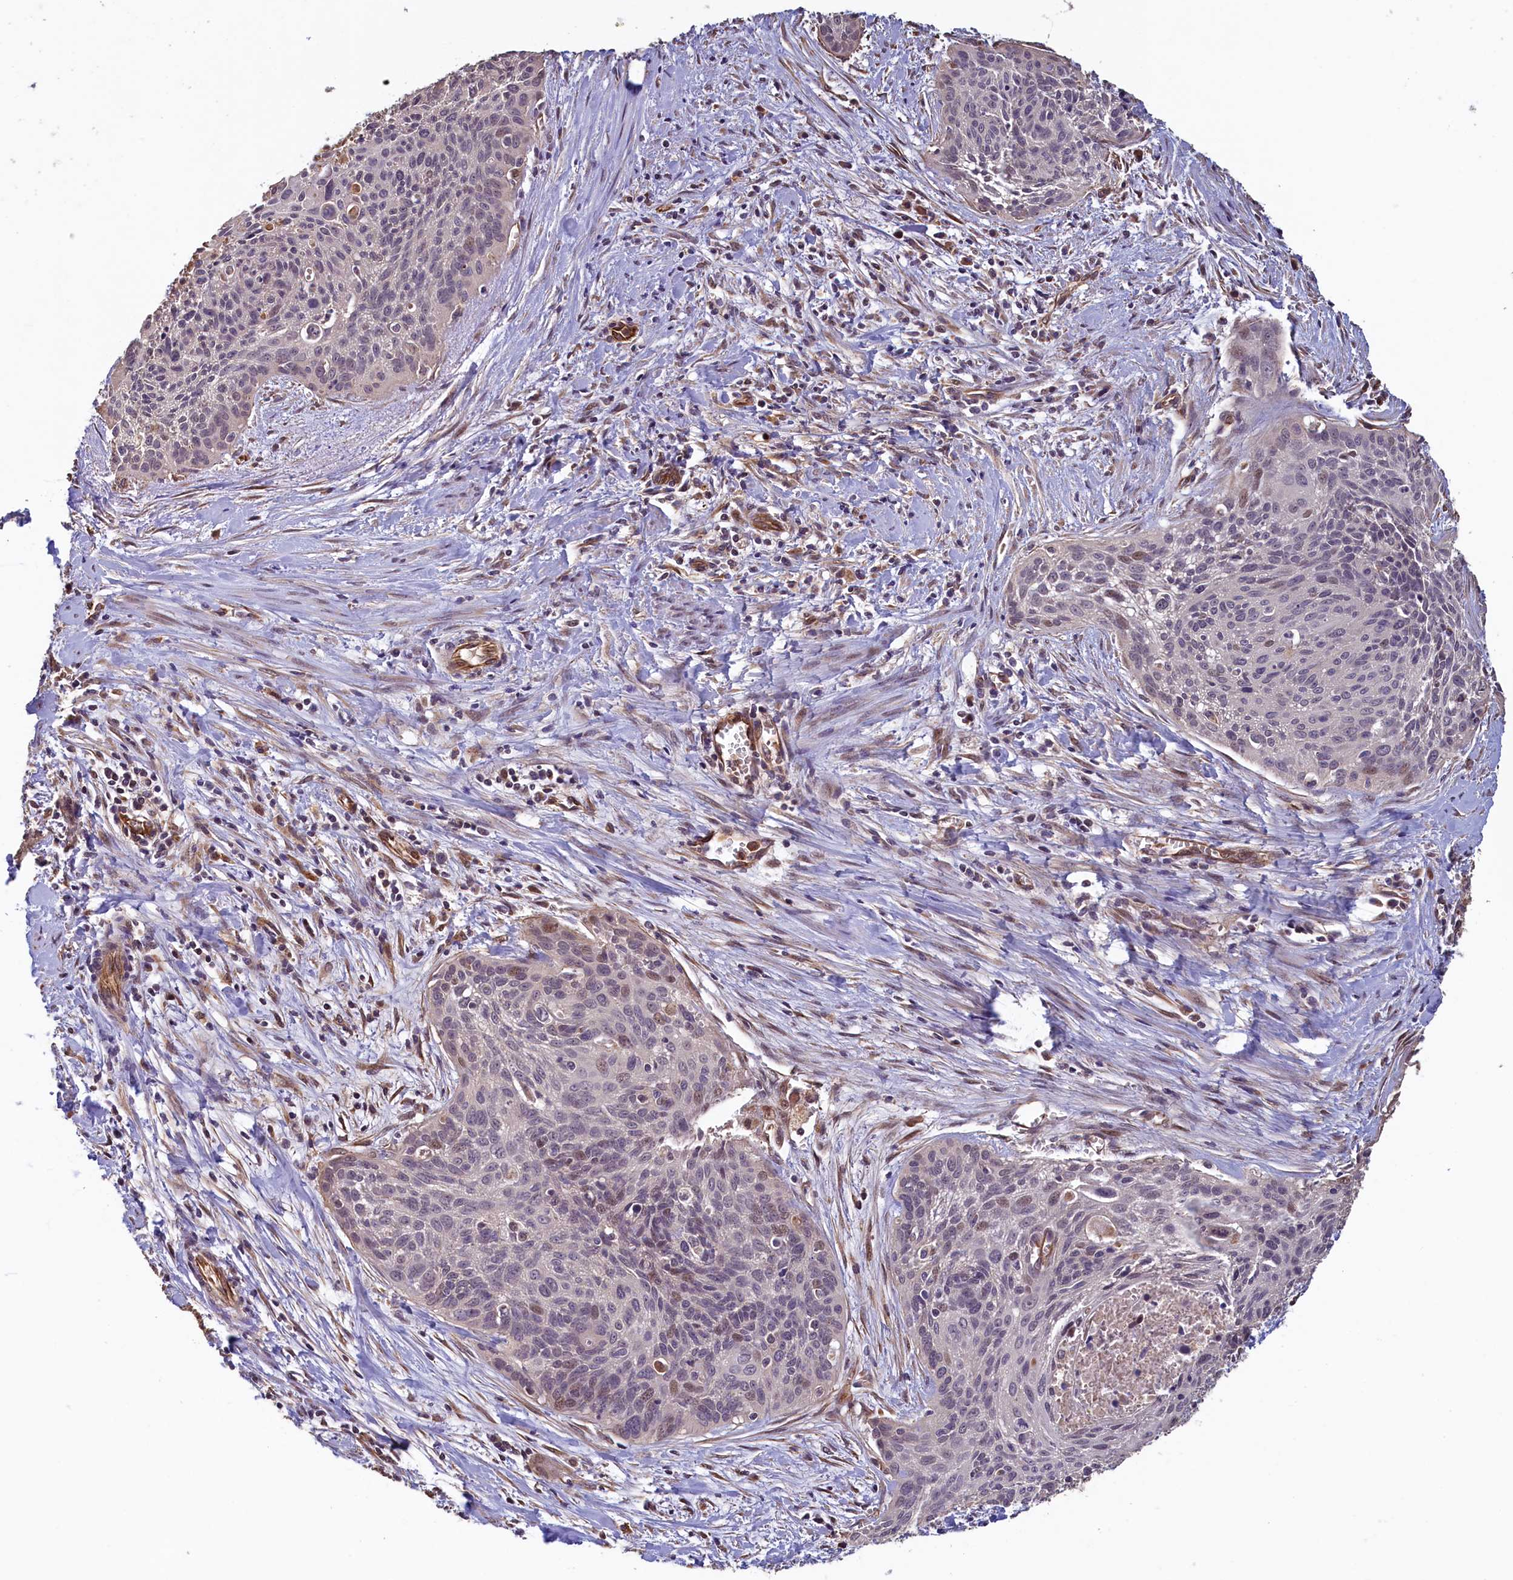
{"staining": {"intensity": "weak", "quantity": "<25%", "location": "nuclear"}, "tissue": "cervical cancer", "cell_type": "Tumor cells", "image_type": "cancer", "snomed": [{"axis": "morphology", "description": "Squamous cell carcinoma, NOS"}, {"axis": "topography", "description": "Cervix"}], "caption": "Cervical cancer (squamous cell carcinoma) was stained to show a protein in brown. There is no significant positivity in tumor cells.", "gene": "ACSBG1", "patient": {"sex": "female", "age": 55}}